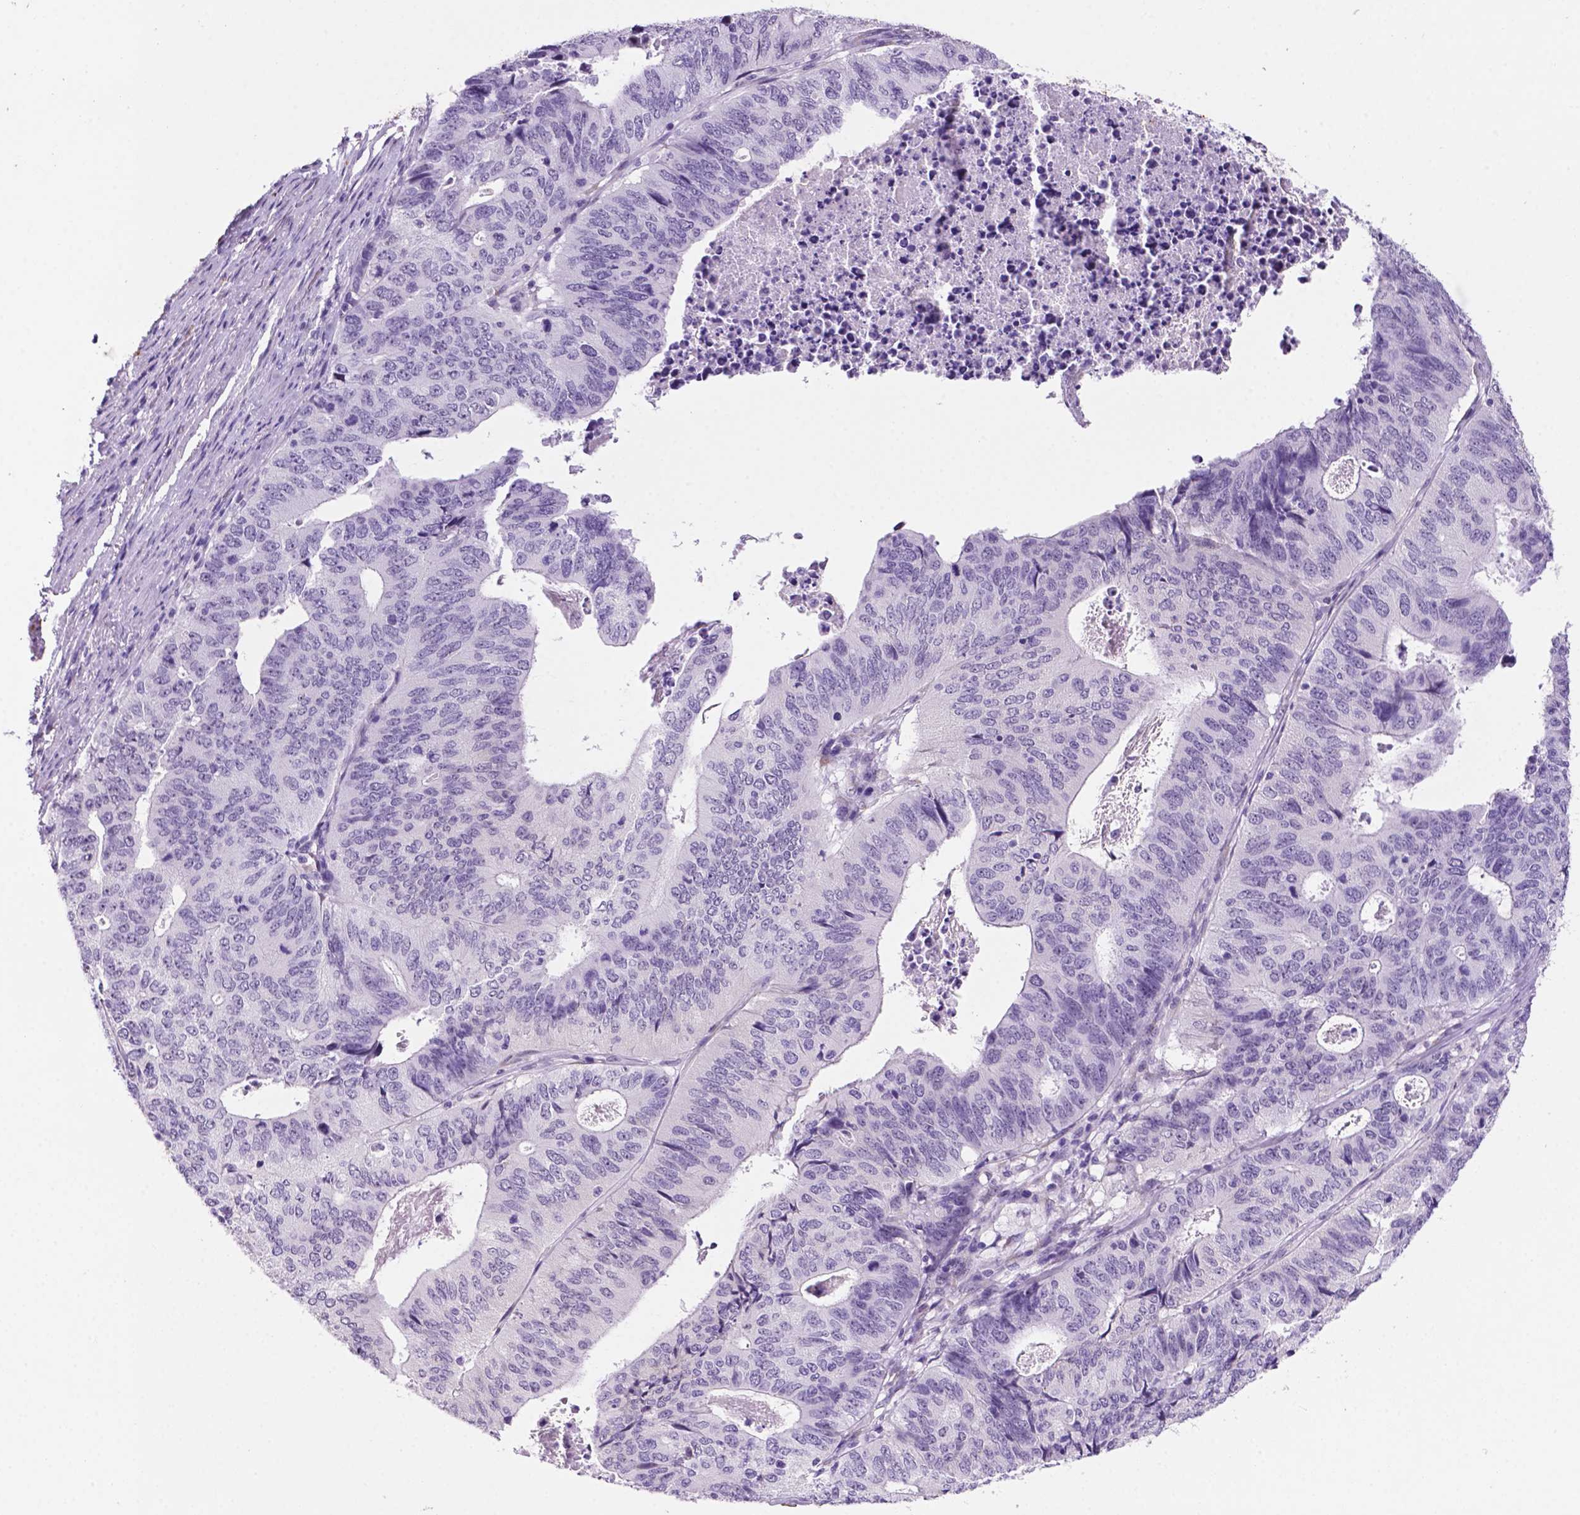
{"staining": {"intensity": "negative", "quantity": "none", "location": "none"}, "tissue": "stomach cancer", "cell_type": "Tumor cells", "image_type": "cancer", "snomed": [{"axis": "morphology", "description": "Adenocarcinoma, NOS"}, {"axis": "topography", "description": "Stomach, upper"}], "caption": "An immunohistochemistry (IHC) micrograph of stomach cancer (adenocarcinoma) is shown. There is no staining in tumor cells of stomach cancer (adenocarcinoma).", "gene": "C18orf21", "patient": {"sex": "female", "age": 67}}